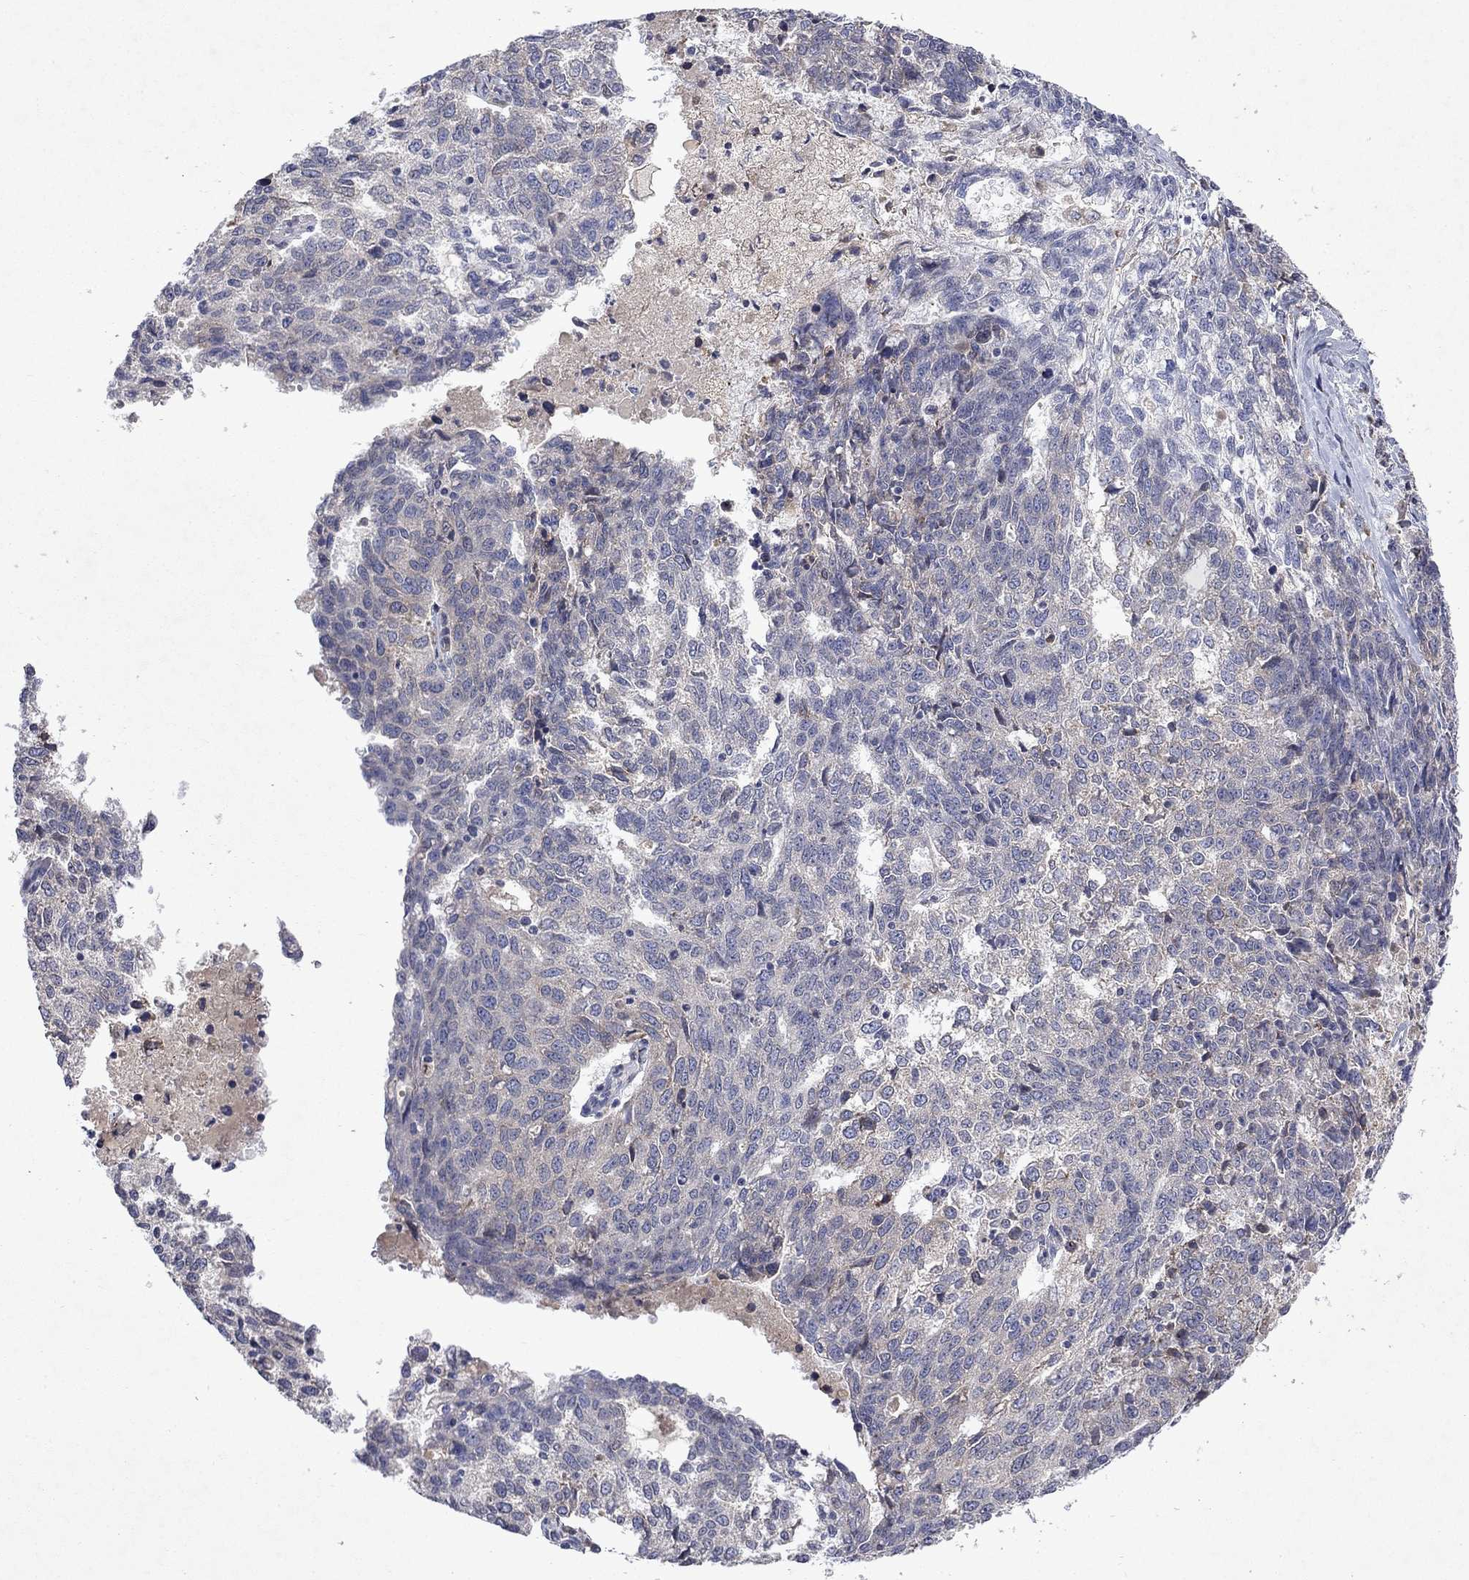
{"staining": {"intensity": "negative", "quantity": "none", "location": "none"}, "tissue": "ovarian cancer", "cell_type": "Tumor cells", "image_type": "cancer", "snomed": [{"axis": "morphology", "description": "Cystadenocarcinoma, serous, NOS"}, {"axis": "topography", "description": "Ovary"}], "caption": "Ovarian cancer stained for a protein using immunohistochemistry (IHC) reveals no staining tumor cells.", "gene": "TMEM97", "patient": {"sex": "female", "age": 71}}